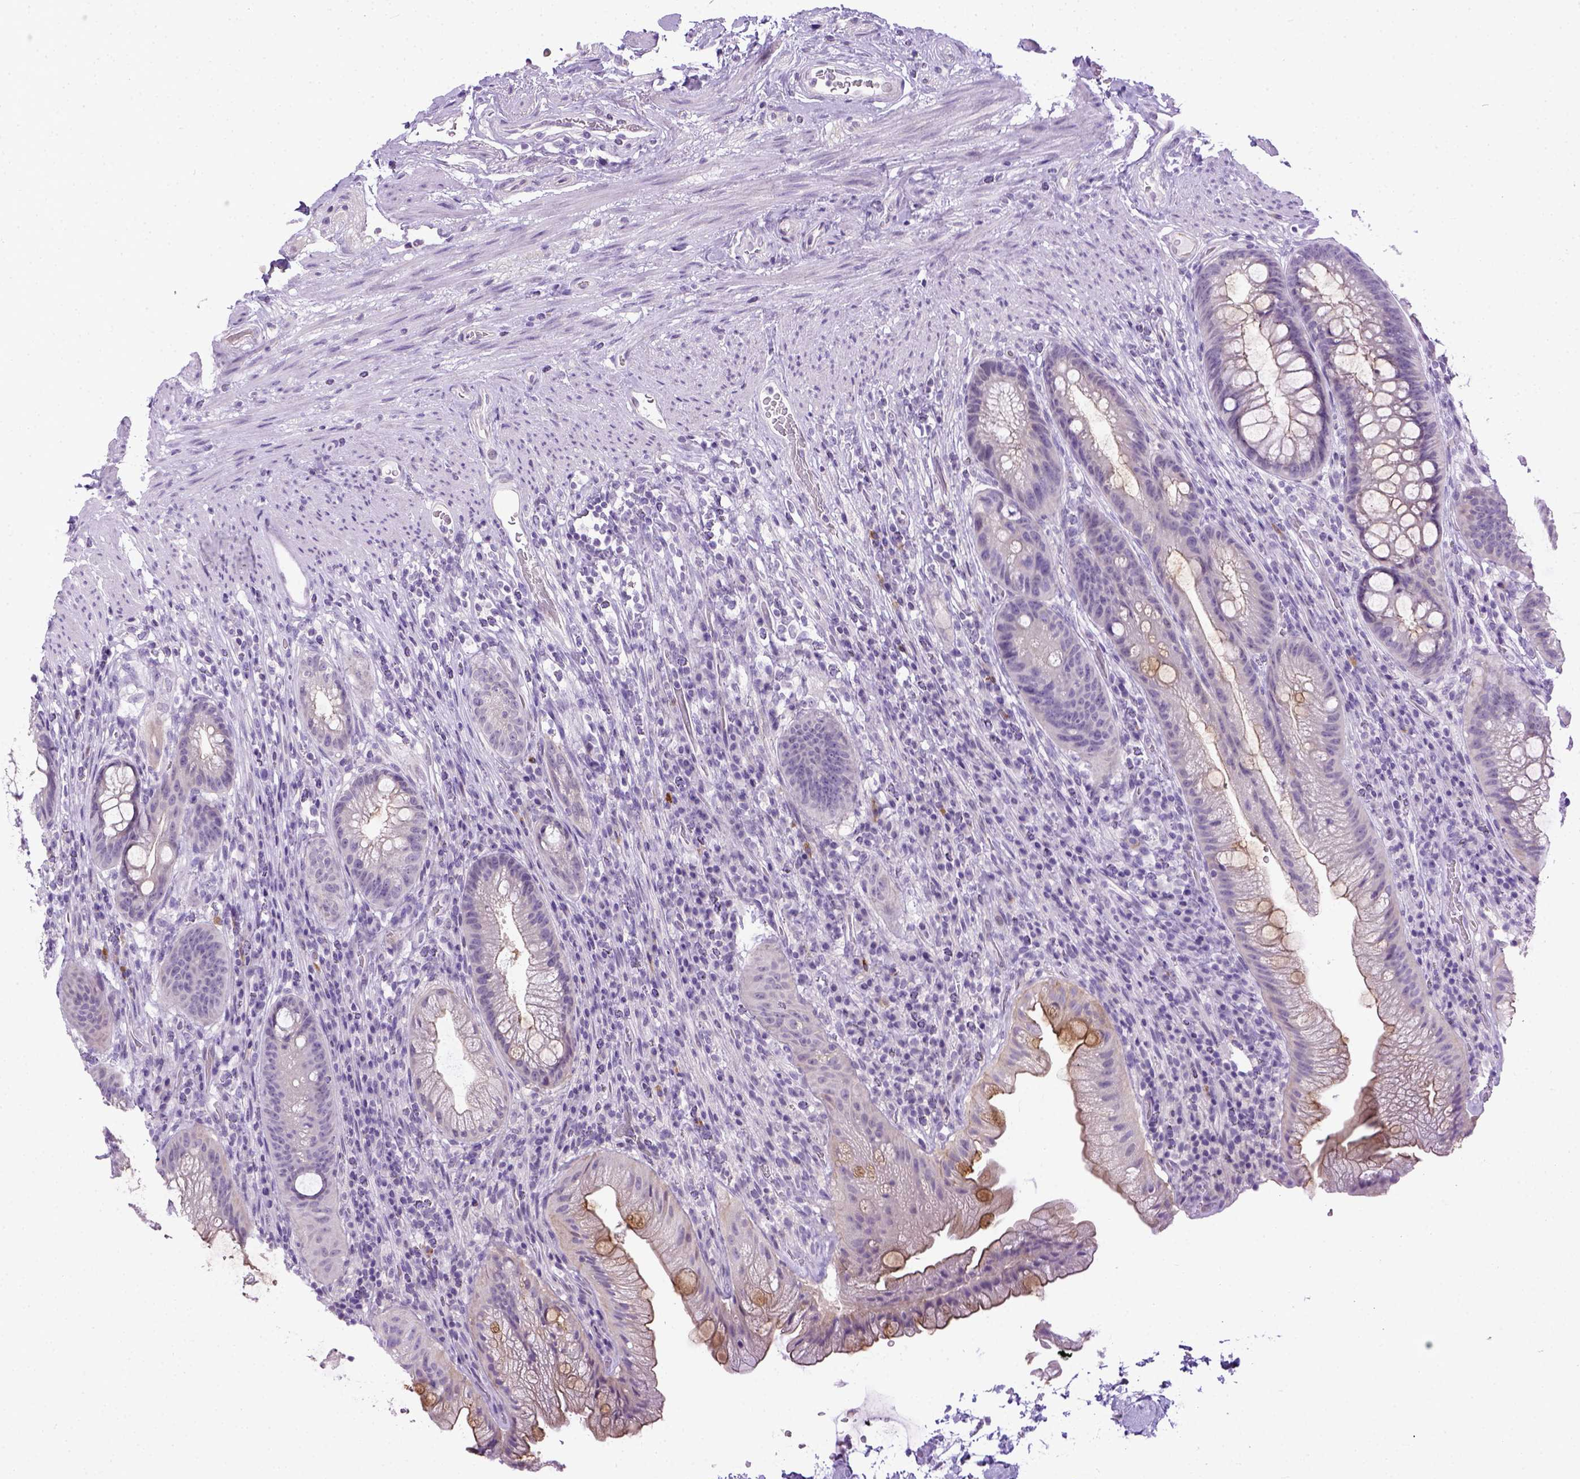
{"staining": {"intensity": "weak", "quantity": "25%-75%", "location": "cytoplasmic/membranous"}, "tissue": "rectum", "cell_type": "Glandular cells", "image_type": "normal", "snomed": [{"axis": "morphology", "description": "Normal tissue, NOS"}, {"axis": "topography", "description": "Smooth muscle"}, {"axis": "topography", "description": "Rectum"}], "caption": "An image of rectum stained for a protein displays weak cytoplasmic/membranous brown staining in glandular cells. (DAB (3,3'-diaminobenzidine) IHC with brightfield microscopy, high magnification).", "gene": "FAM184B", "patient": {"sex": "male", "age": 53}}